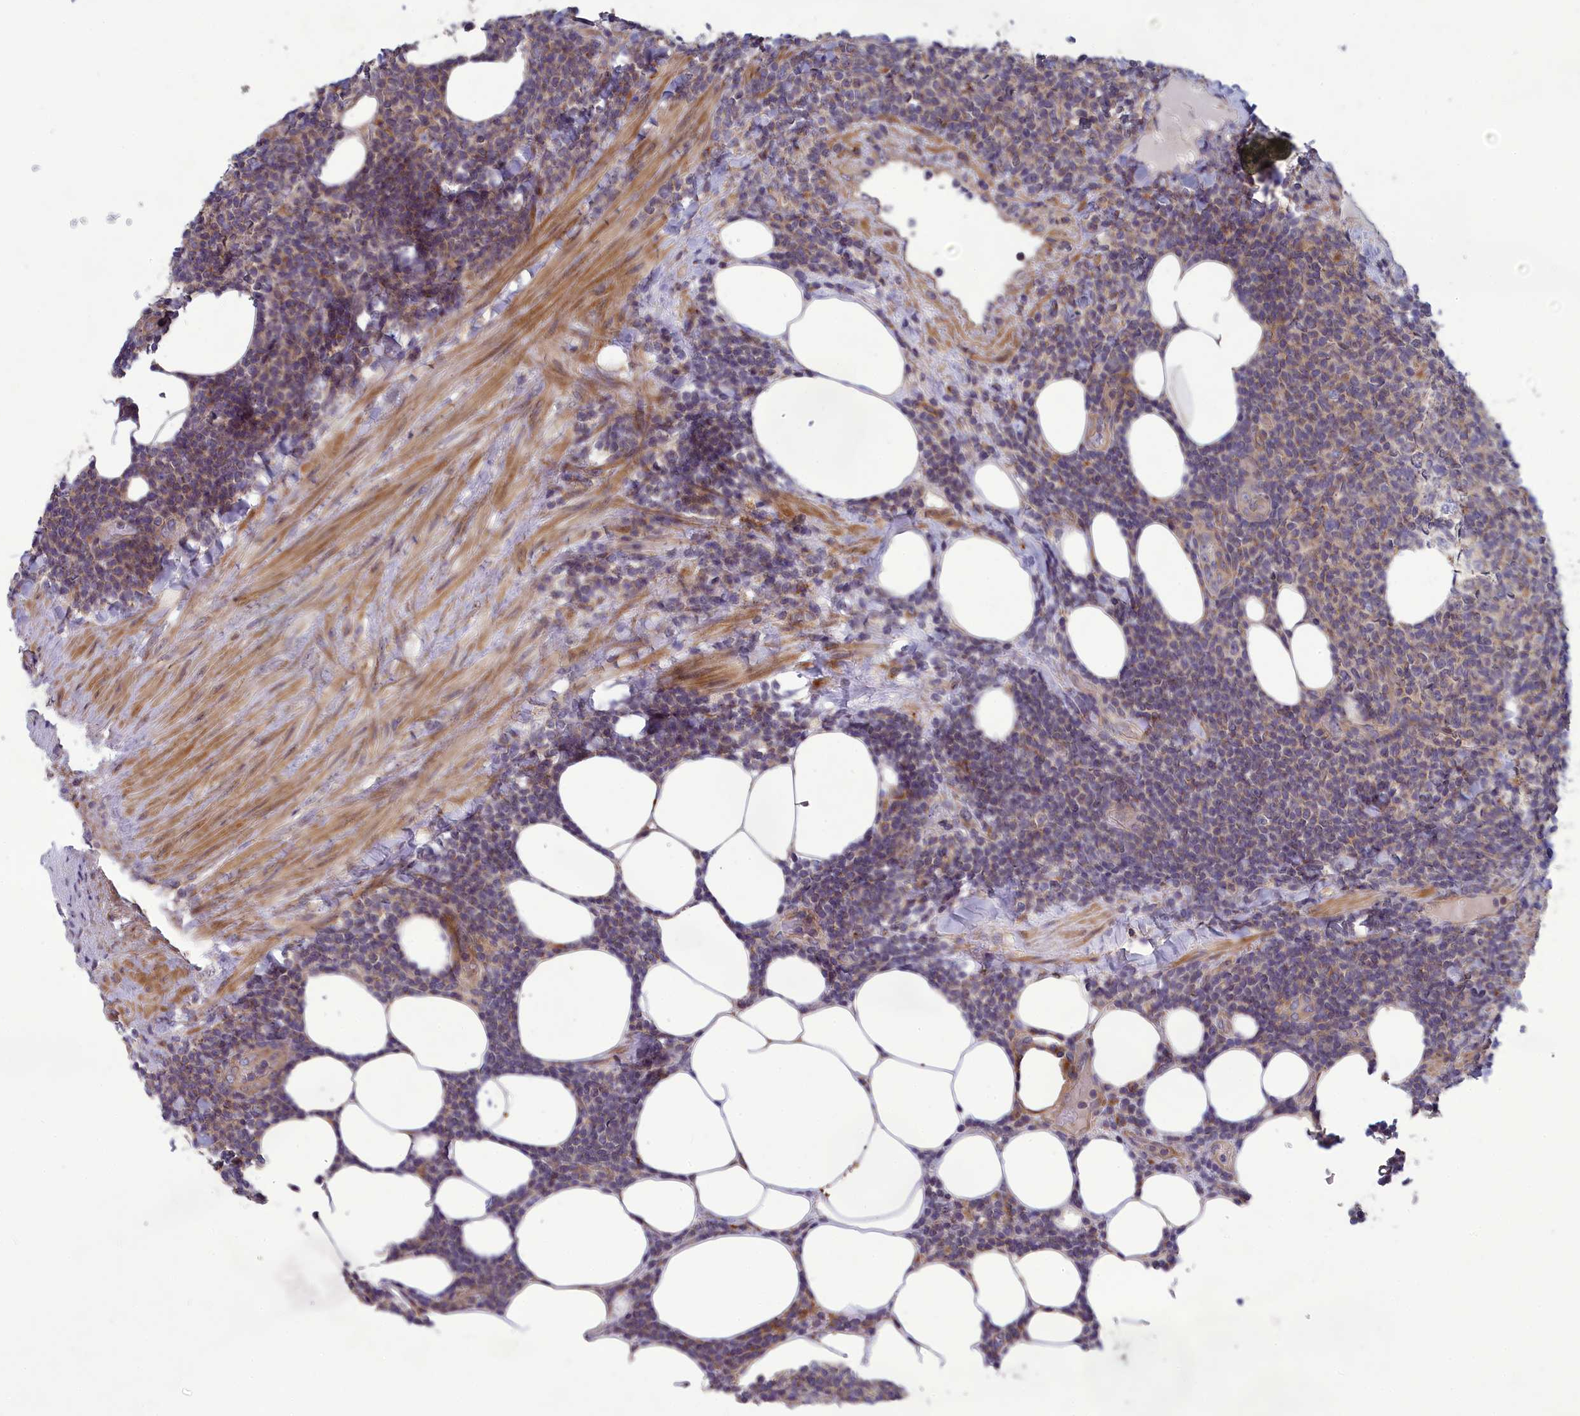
{"staining": {"intensity": "negative", "quantity": "none", "location": "none"}, "tissue": "lymphoma", "cell_type": "Tumor cells", "image_type": "cancer", "snomed": [{"axis": "morphology", "description": "Malignant lymphoma, non-Hodgkin's type, Low grade"}, {"axis": "topography", "description": "Lymph node"}], "caption": "A histopathology image of human lymphoma is negative for staining in tumor cells.", "gene": "BLTP2", "patient": {"sex": "male", "age": 66}}